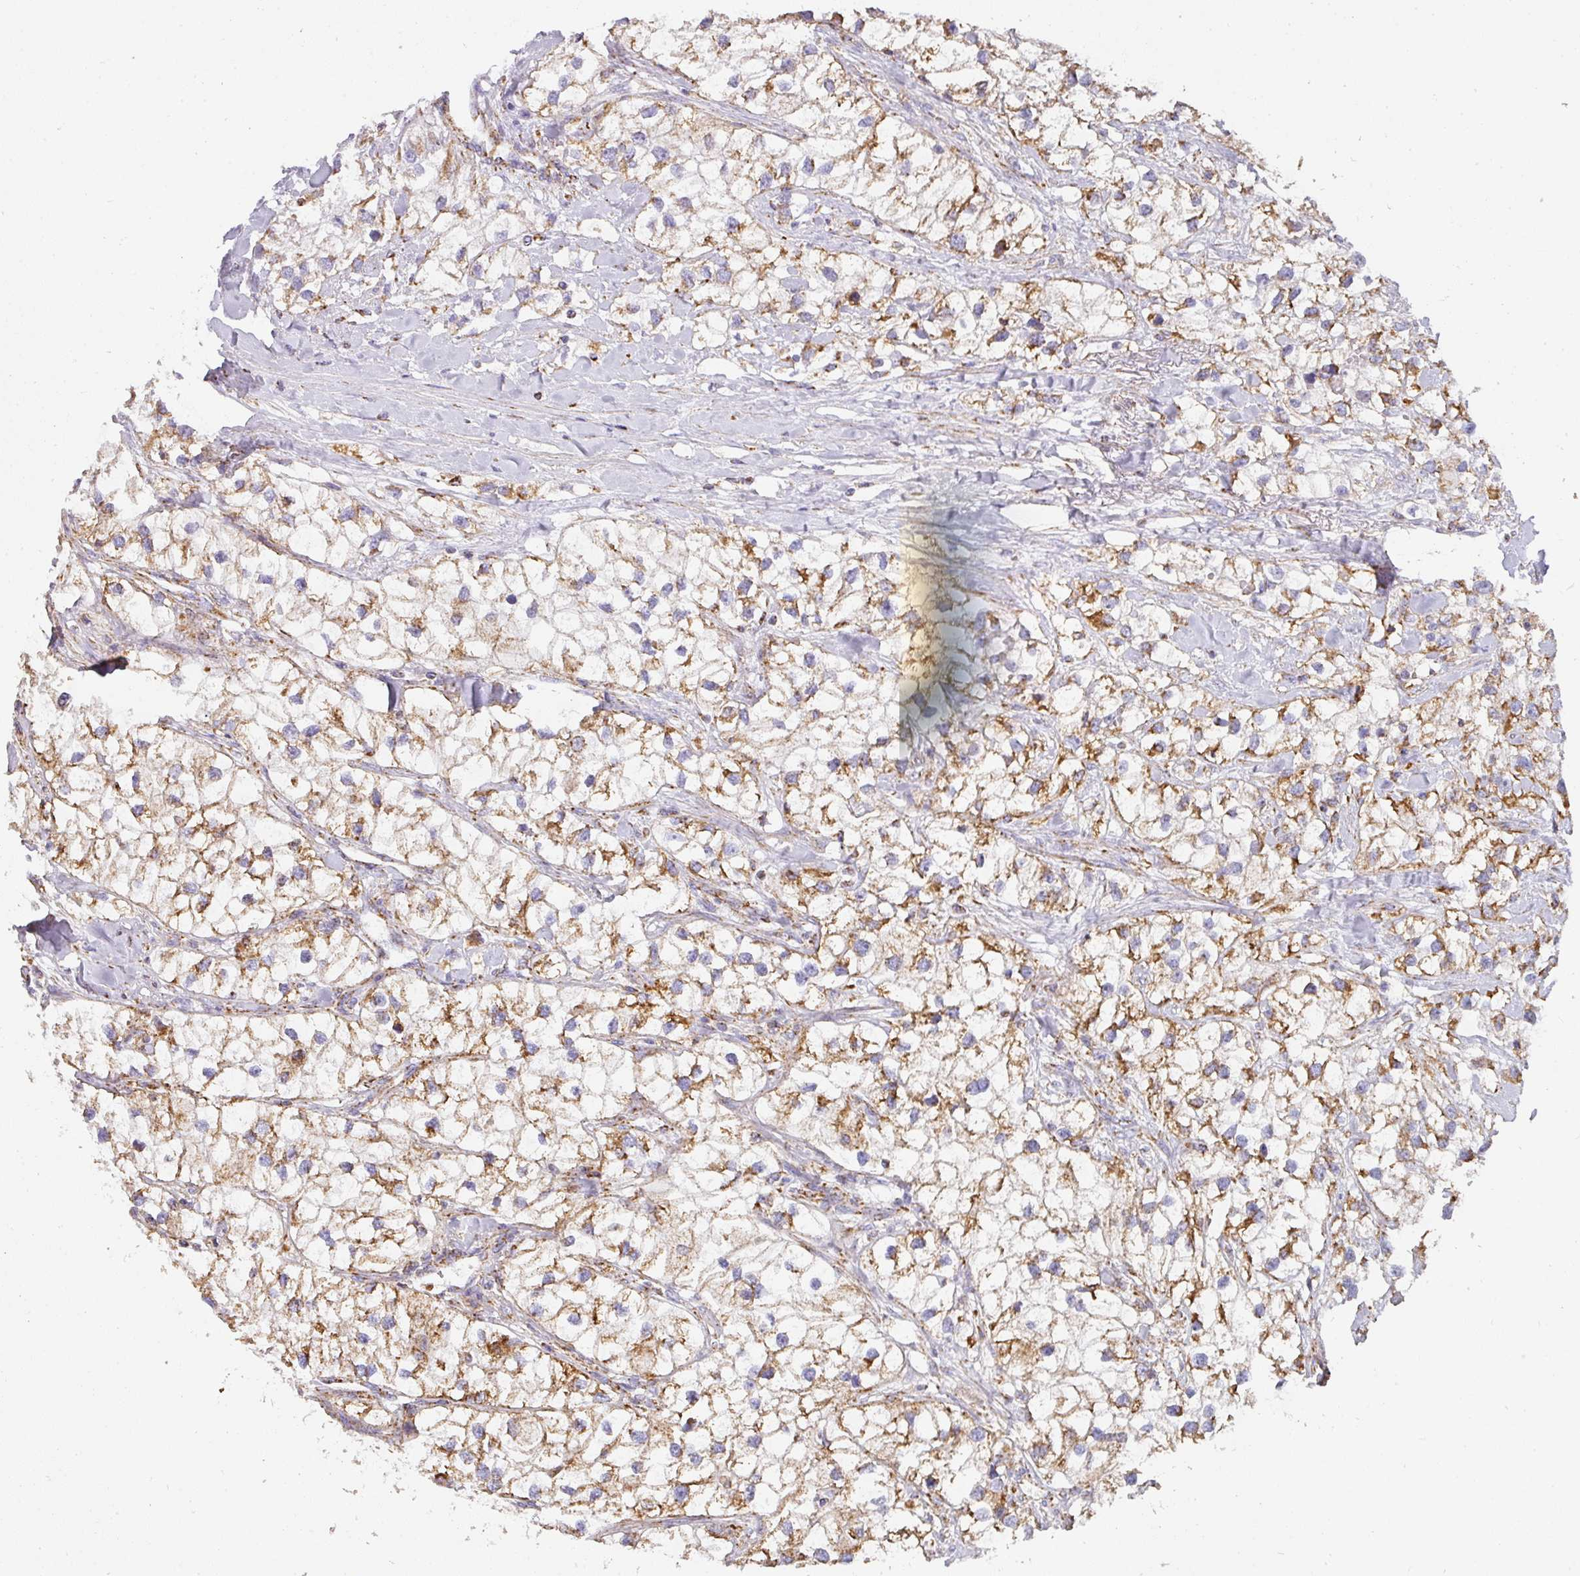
{"staining": {"intensity": "moderate", "quantity": ">75%", "location": "cytoplasmic/membranous"}, "tissue": "renal cancer", "cell_type": "Tumor cells", "image_type": "cancer", "snomed": [{"axis": "morphology", "description": "Adenocarcinoma, NOS"}, {"axis": "topography", "description": "Kidney"}], "caption": "The micrograph reveals a brown stain indicating the presence of a protein in the cytoplasmic/membranous of tumor cells in renal cancer.", "gene": "UQCRFS1", "patient": {"sex": "male", "age": 59}}